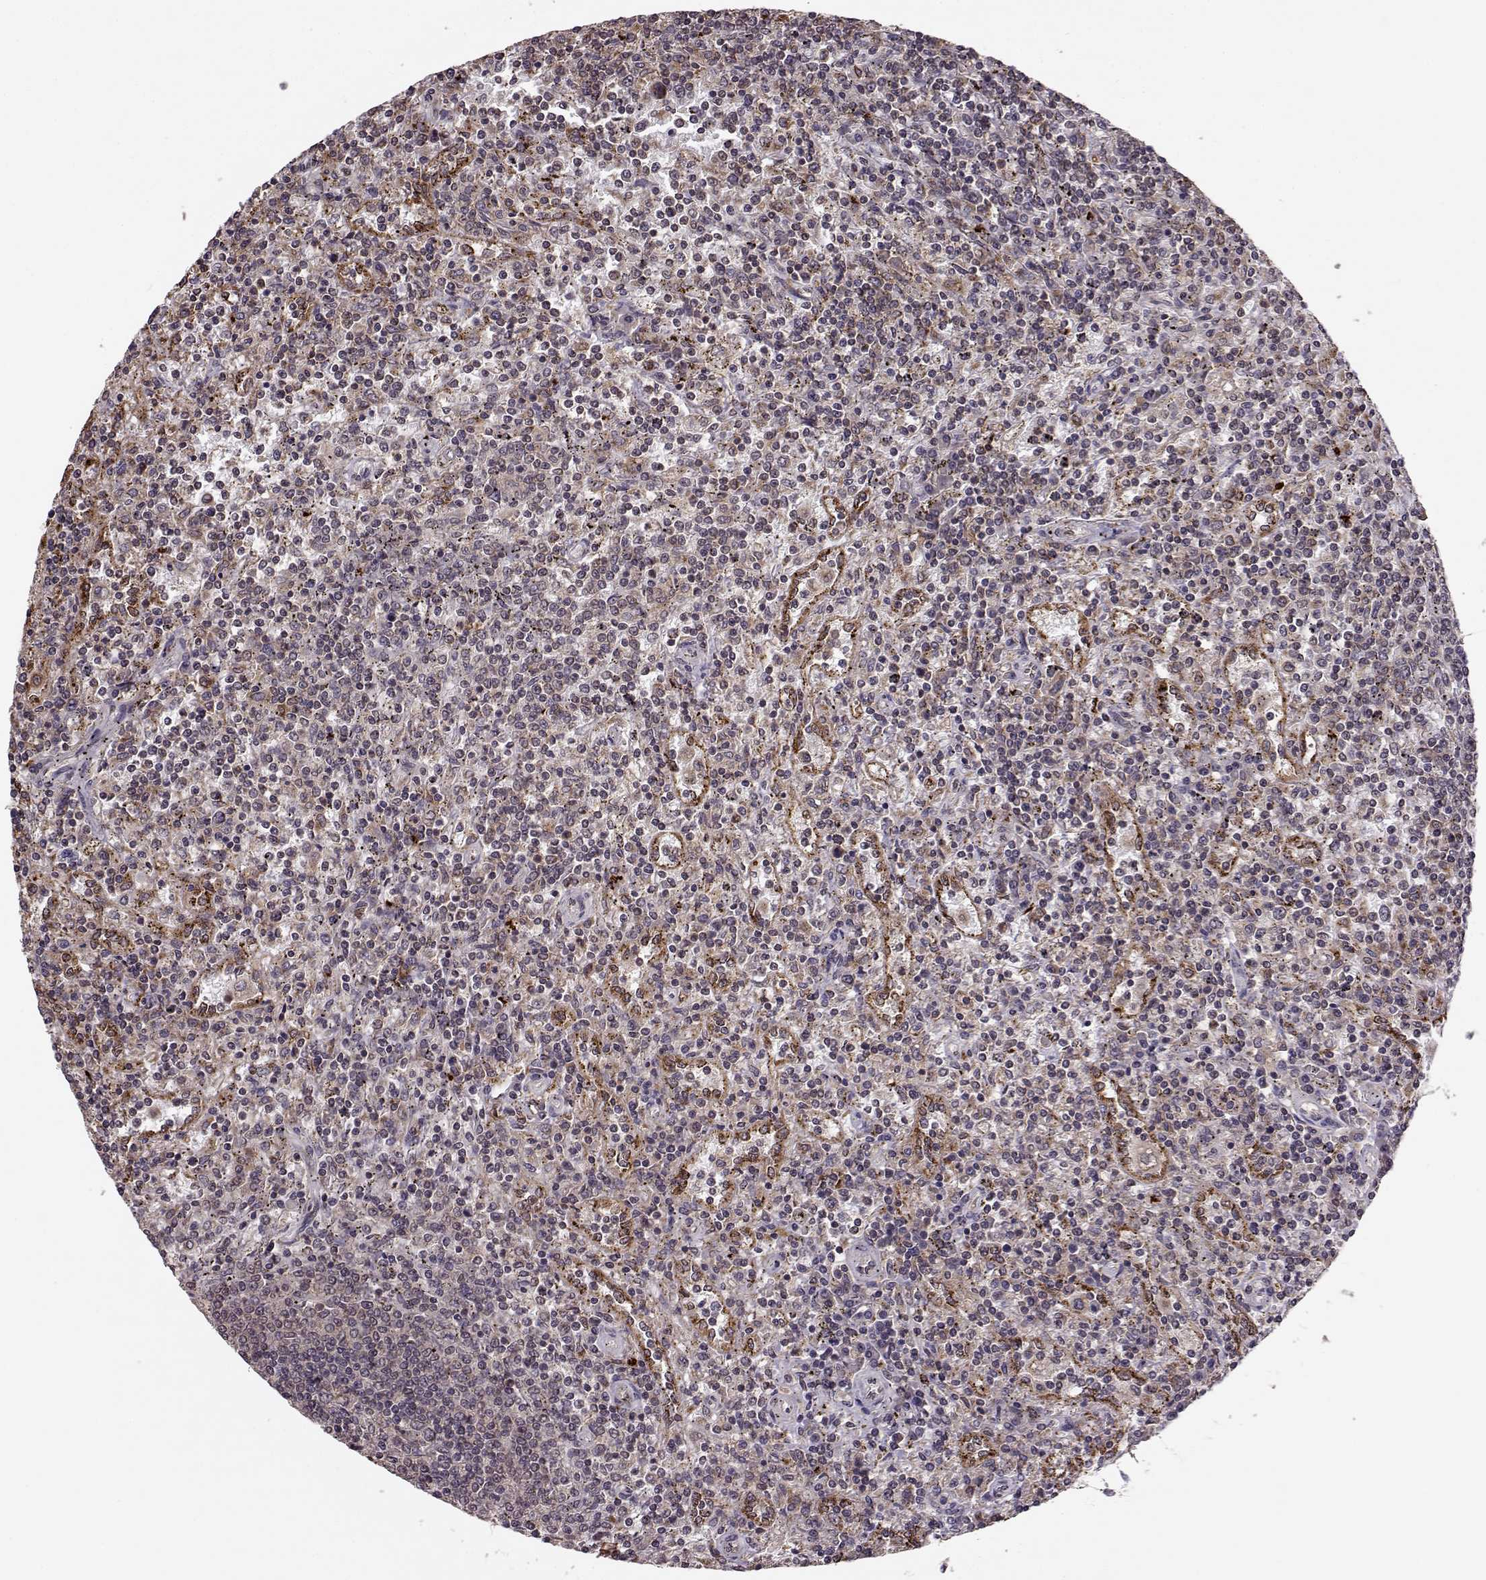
{"staining": {"intensity": "weak", "quantity": "<25%", "location": "cytoplasmic/membranous"}, "tissue": "lymphoma", "cell_type": "Tumor cells", "image_type": "cancer", "snomed": [{"axis": "morphology", "description": "Malignant lymphoma, non-Hodgkin's type, Low grade"}, {"axis": "topography", "description": "Spleen"}], "caption": "Malignant lymphoma, non-Hodgkin's type (low-grade) was stained to show a protein in brown. There is no significant positivity in tumor cells.", "gene": "YIPF5", "patient": {"sex": "male", "age": 62}}